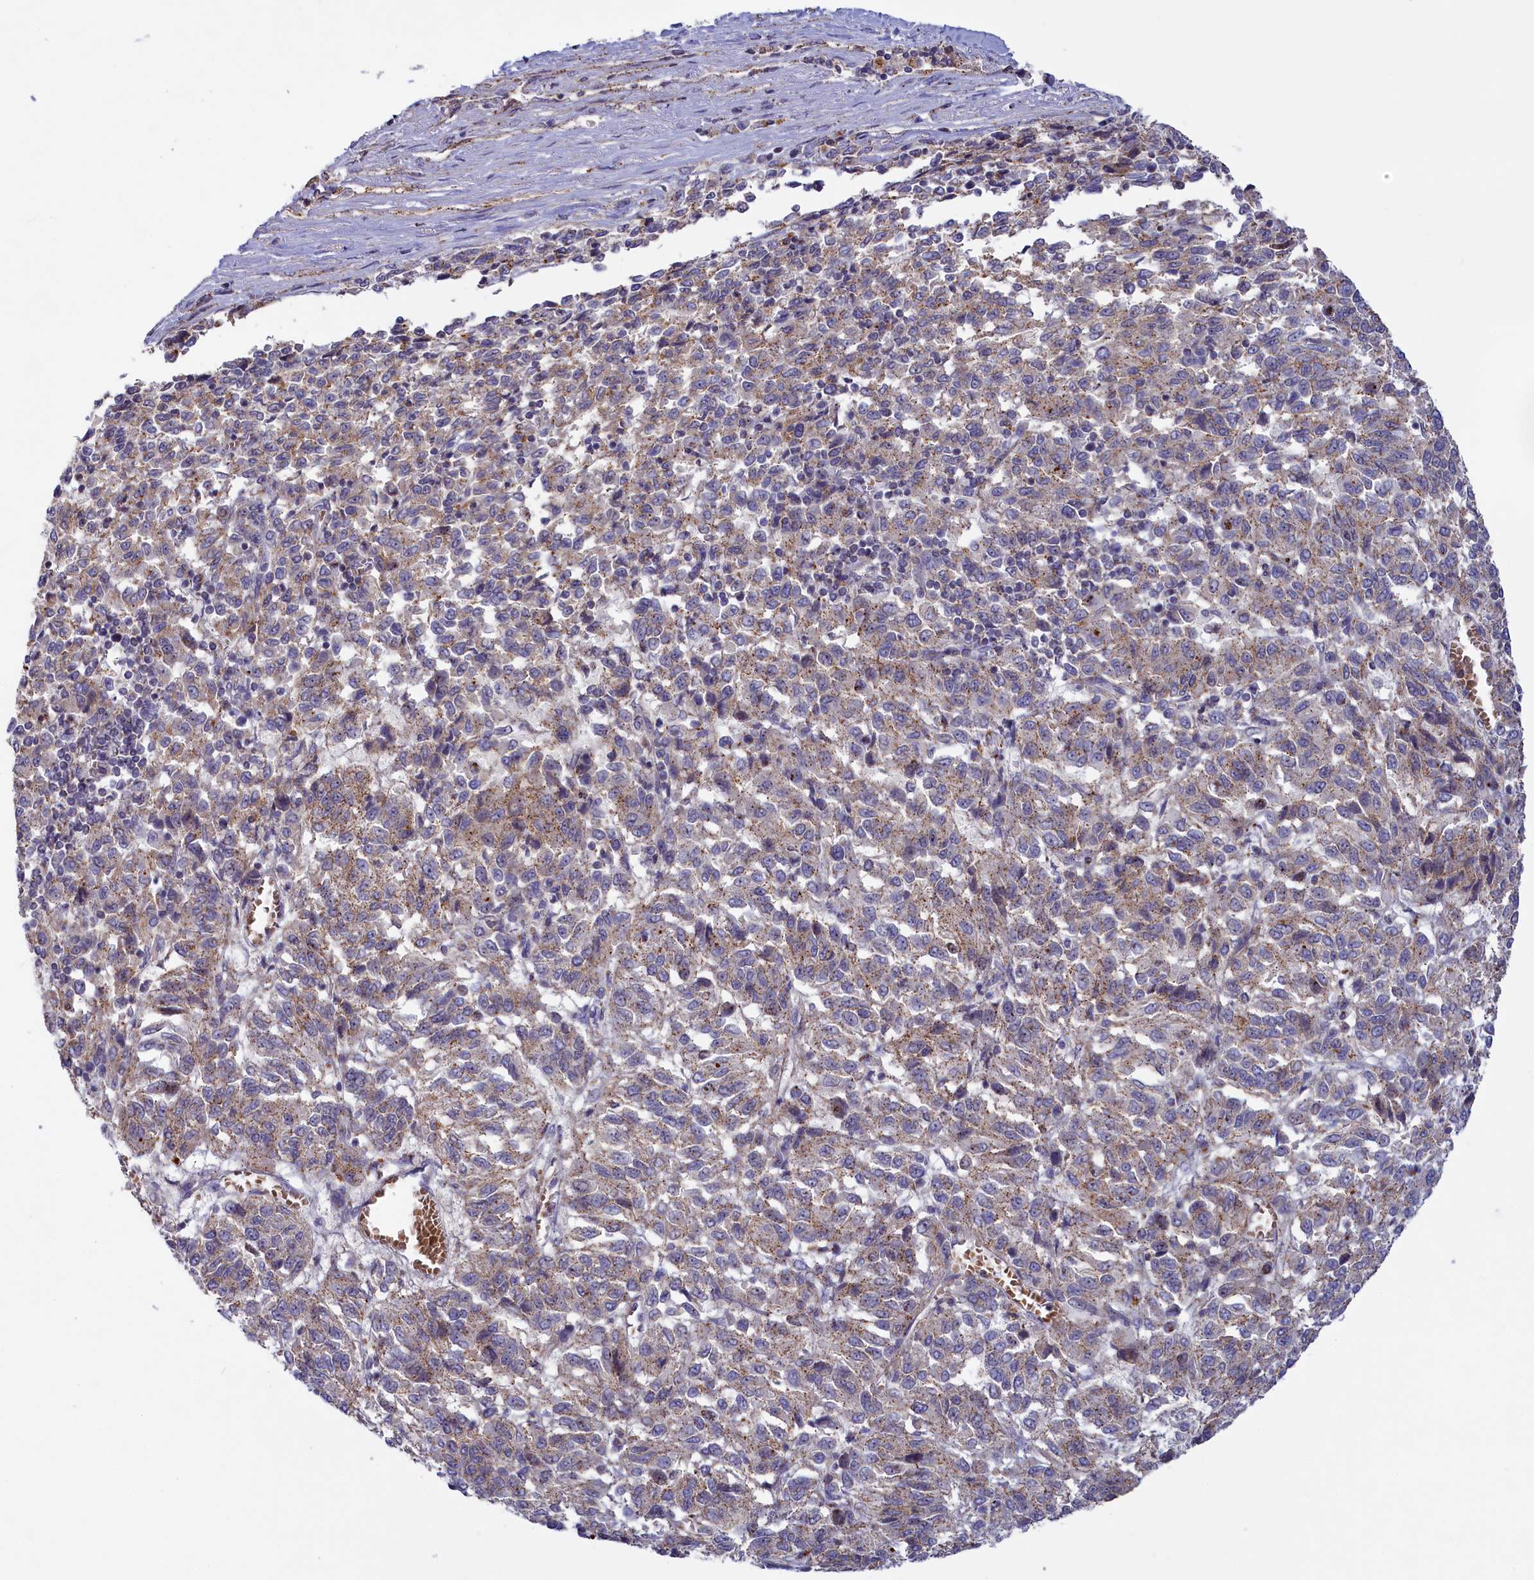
{"staining": {"intensity": "weak", "quantity": "25%-75%", "location": "cytoplasmic/membranous"}, "tissue": "melanoma", "cell_type": "Tumor cells", "image_type": "cancer", "snomed": [{"axis": "morphology", "description": "Malignant melanoma, Metastatic site"}, {"axis": "topography", "description": "Lung"}], "caption": "Human malignant melanoma (metastatic site) stained with a brown dye exhibits weak cytoplasmic/membranous positive expression in about 25%-75% of tumor cells.", "gene": "HYKK", "patient": {"sex": "male", "age": 64}}